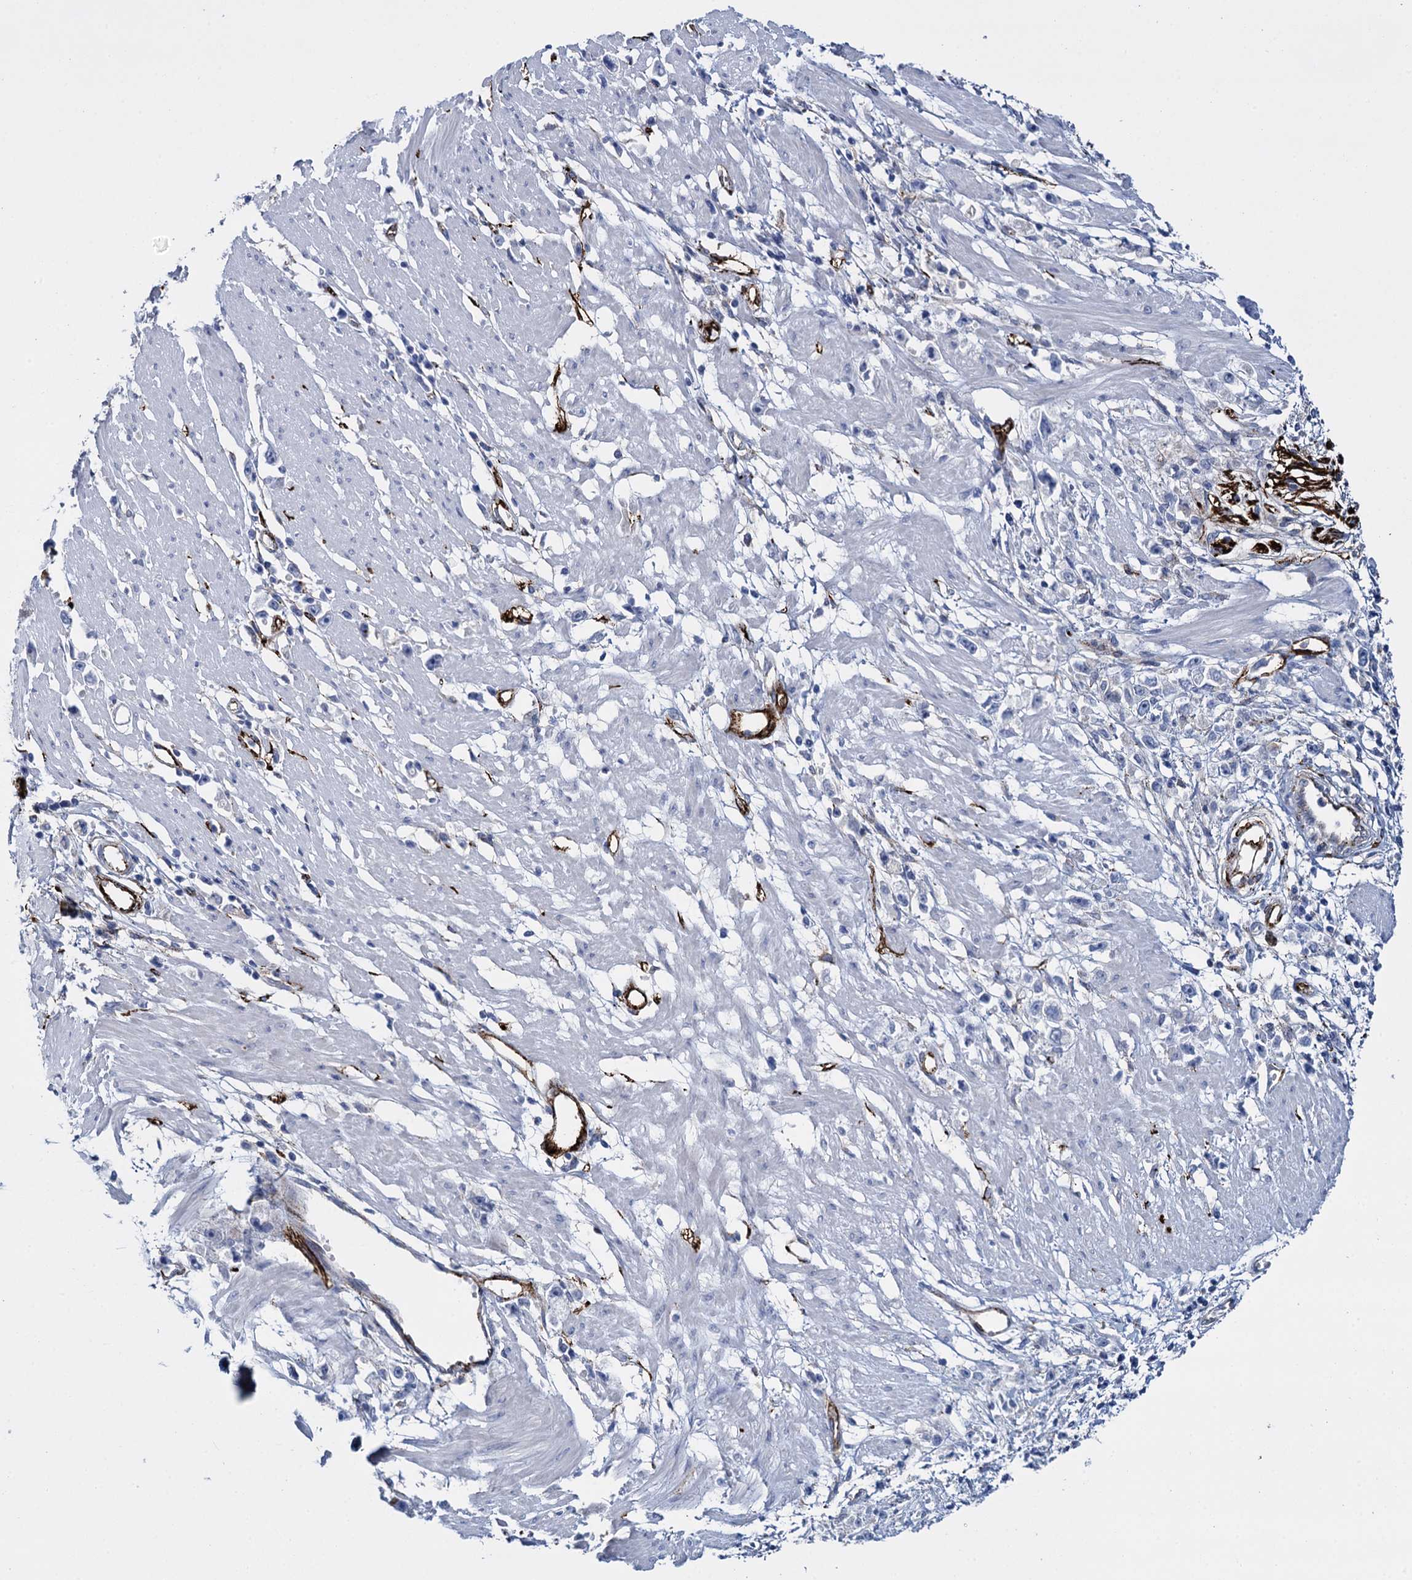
{"staining": {"intensity": "negative", "quantity": "none", "location": "none"}, "tissue": "stomach cancer", "cell_type": "Tumor cells", "image_type": "cancer", "snomed": [{"axis": "morphology", "description": "Adenocarcinoma, NOS"}, {"axis": "topography", "description": "Stomach"}], "caption": "High power microscopy image of an immunohistochemistry micrograph of stomach adenocarcinoma, revealing no significant expression in tumor cells.", "gene": "SNCG", "patient": {"sex": "female", "age": 59}}